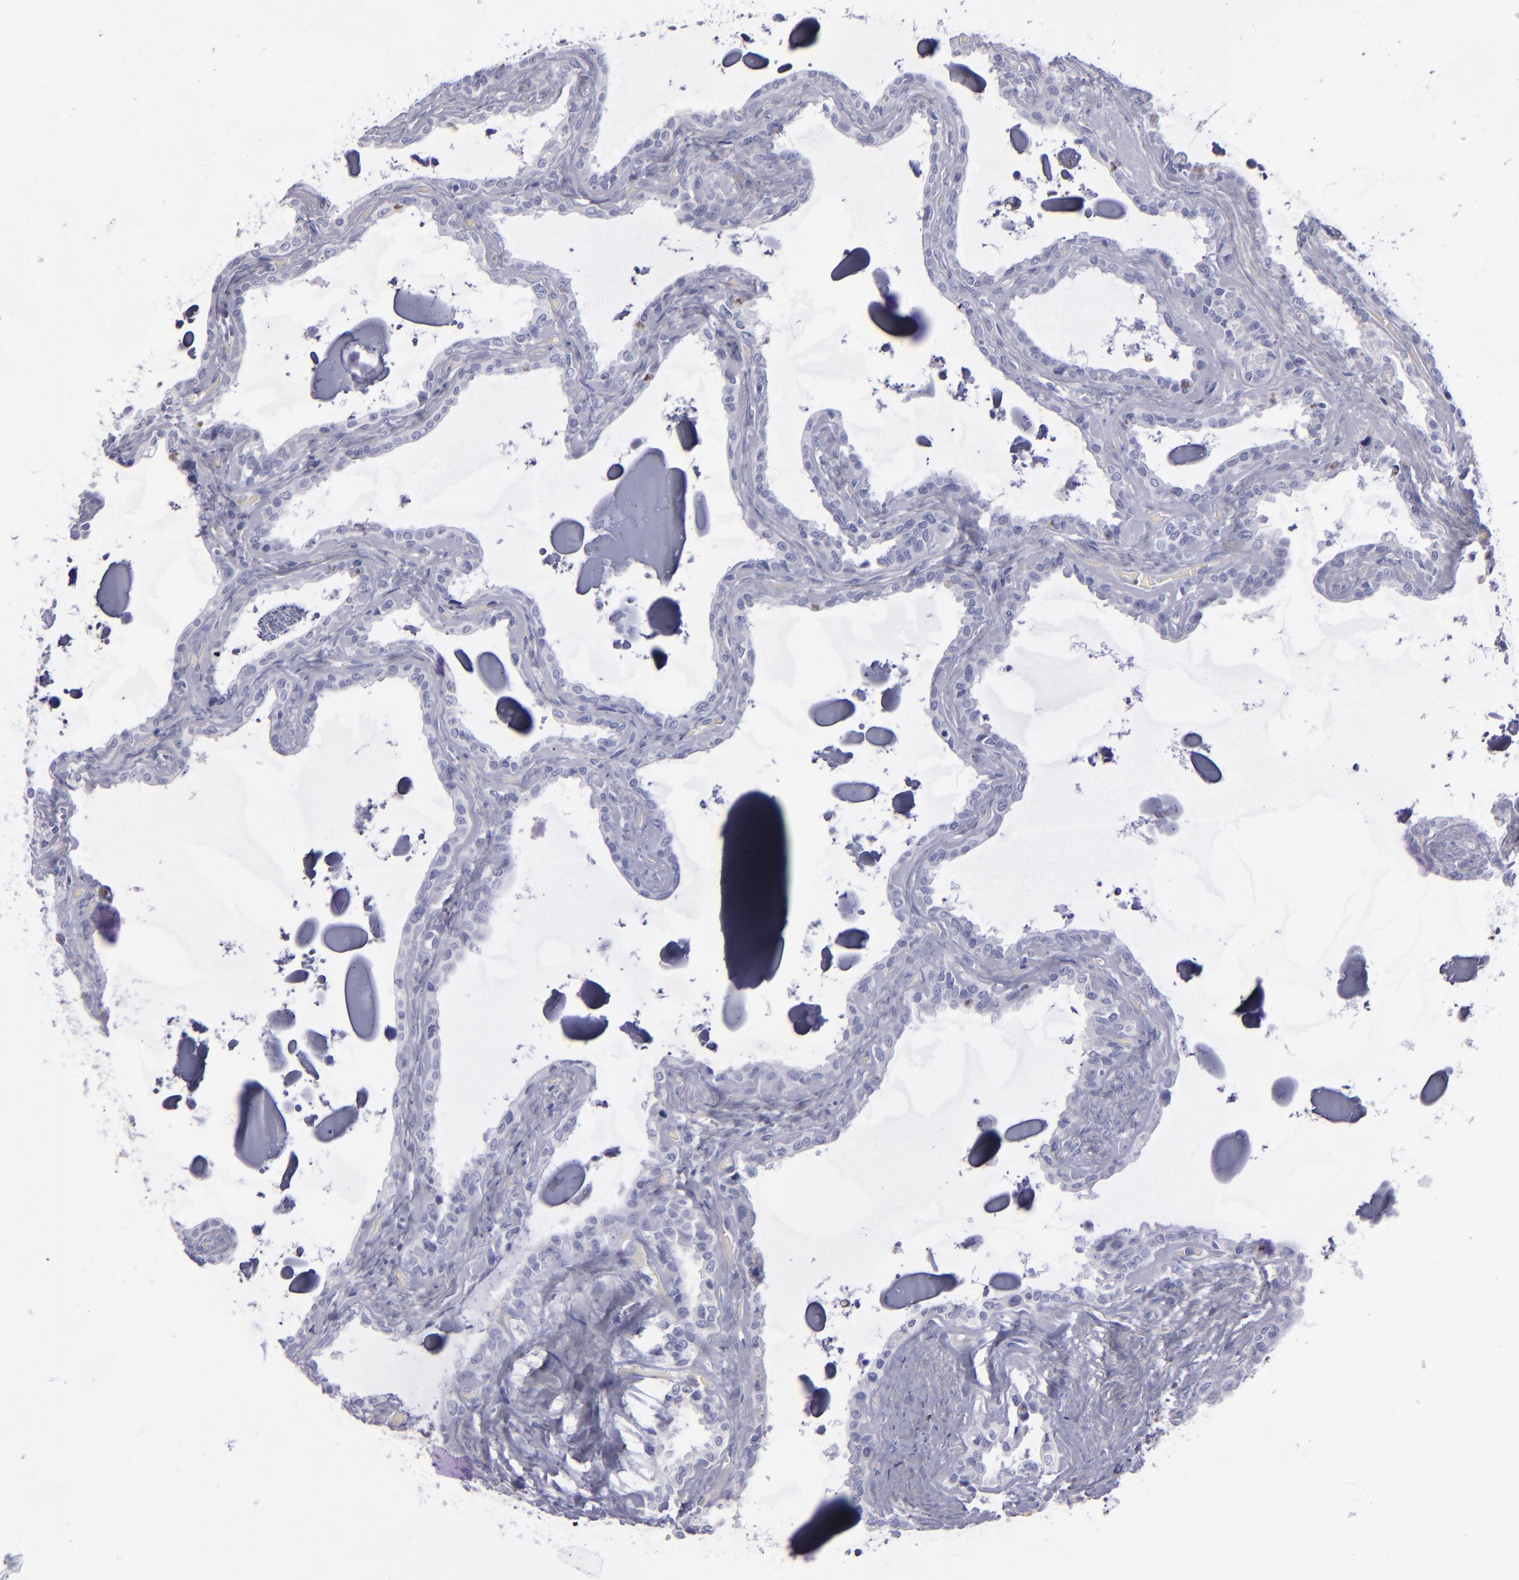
{"staining": {"intensity": "negative", "quantity": "none", "location": "none"}, "tissue": "seminal vesicle", "cell_type": "Glandular cells", "image_type": "normal", "snomed": [{"axis": "morphology", "description": "Normal tissue, NOS"}, {"axis": "morphology", "description": "Inflammation, NOS"}, {"axis": "topography", "description": "Urinary bladder"}, {"axis": "topography", "description": "Prostate"}, {"axis": "topography", "description": "Seminal veicle"}], "caption": "Immunohistochemistry photomicrograph of normal seminal vesicle stained for a protein (brown), which demonstrates no positivity in glandular cells. (DAB IHC, high magnification).", "gene": "CD22", "patient": {"sex": "male", "age": 82}}